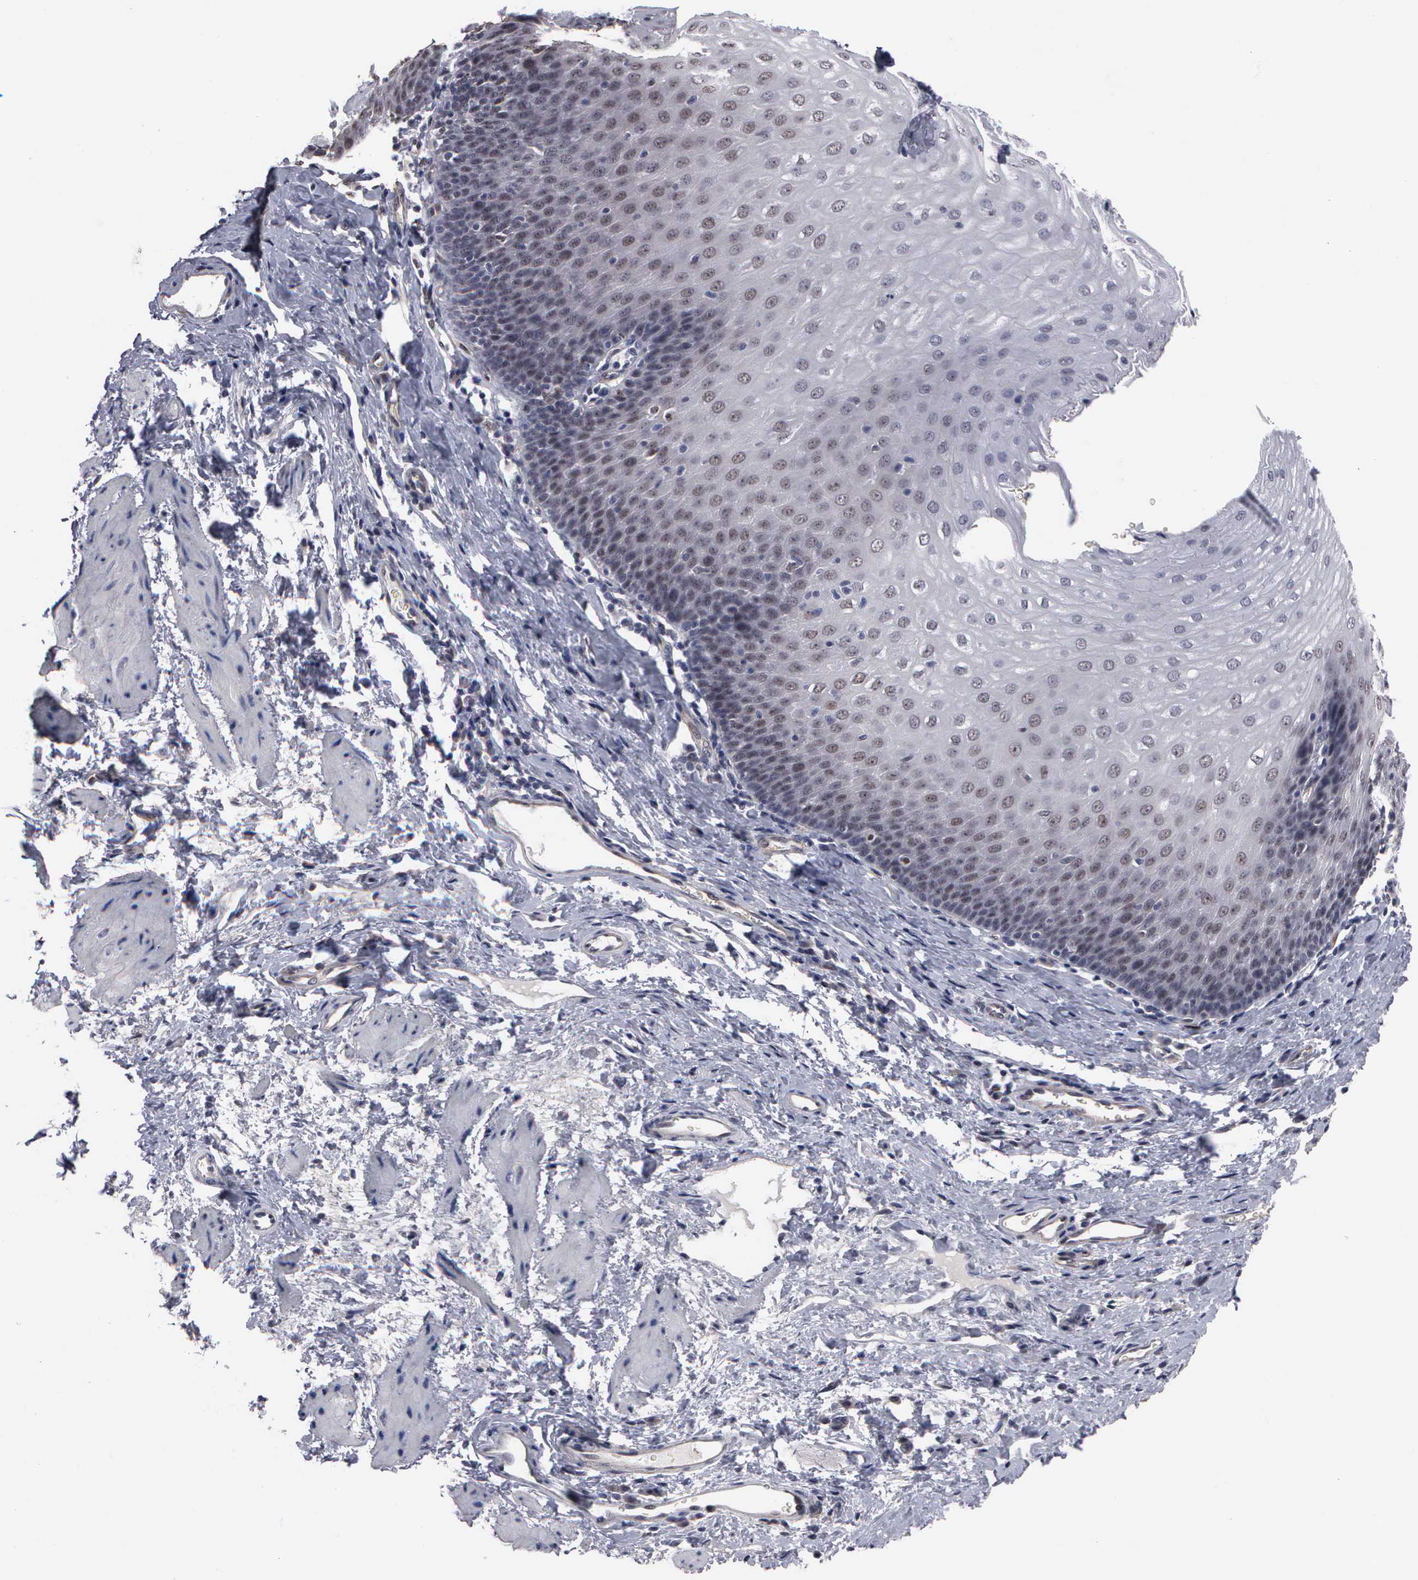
{"staining": {"intensity": "weak", "quantity": "25%-75%", "location": "nuclear"}, "tissue": "esophagus", "cell_type": "Squamous epithelial cells", "image_type": "normal", "snomed": [{"axis": "morphology", "description": "Normal tissue, NOS"}, {"axis": "topography", "description": "Esophagus"}], "caption": "A low amount of weak nuclear positivity is appreciated in about 25%-75% of squamous epithelial cells in unremarkable esophagus.", "gene": "ZBTB33", "patient": {"sex": "female", "age": 61}}